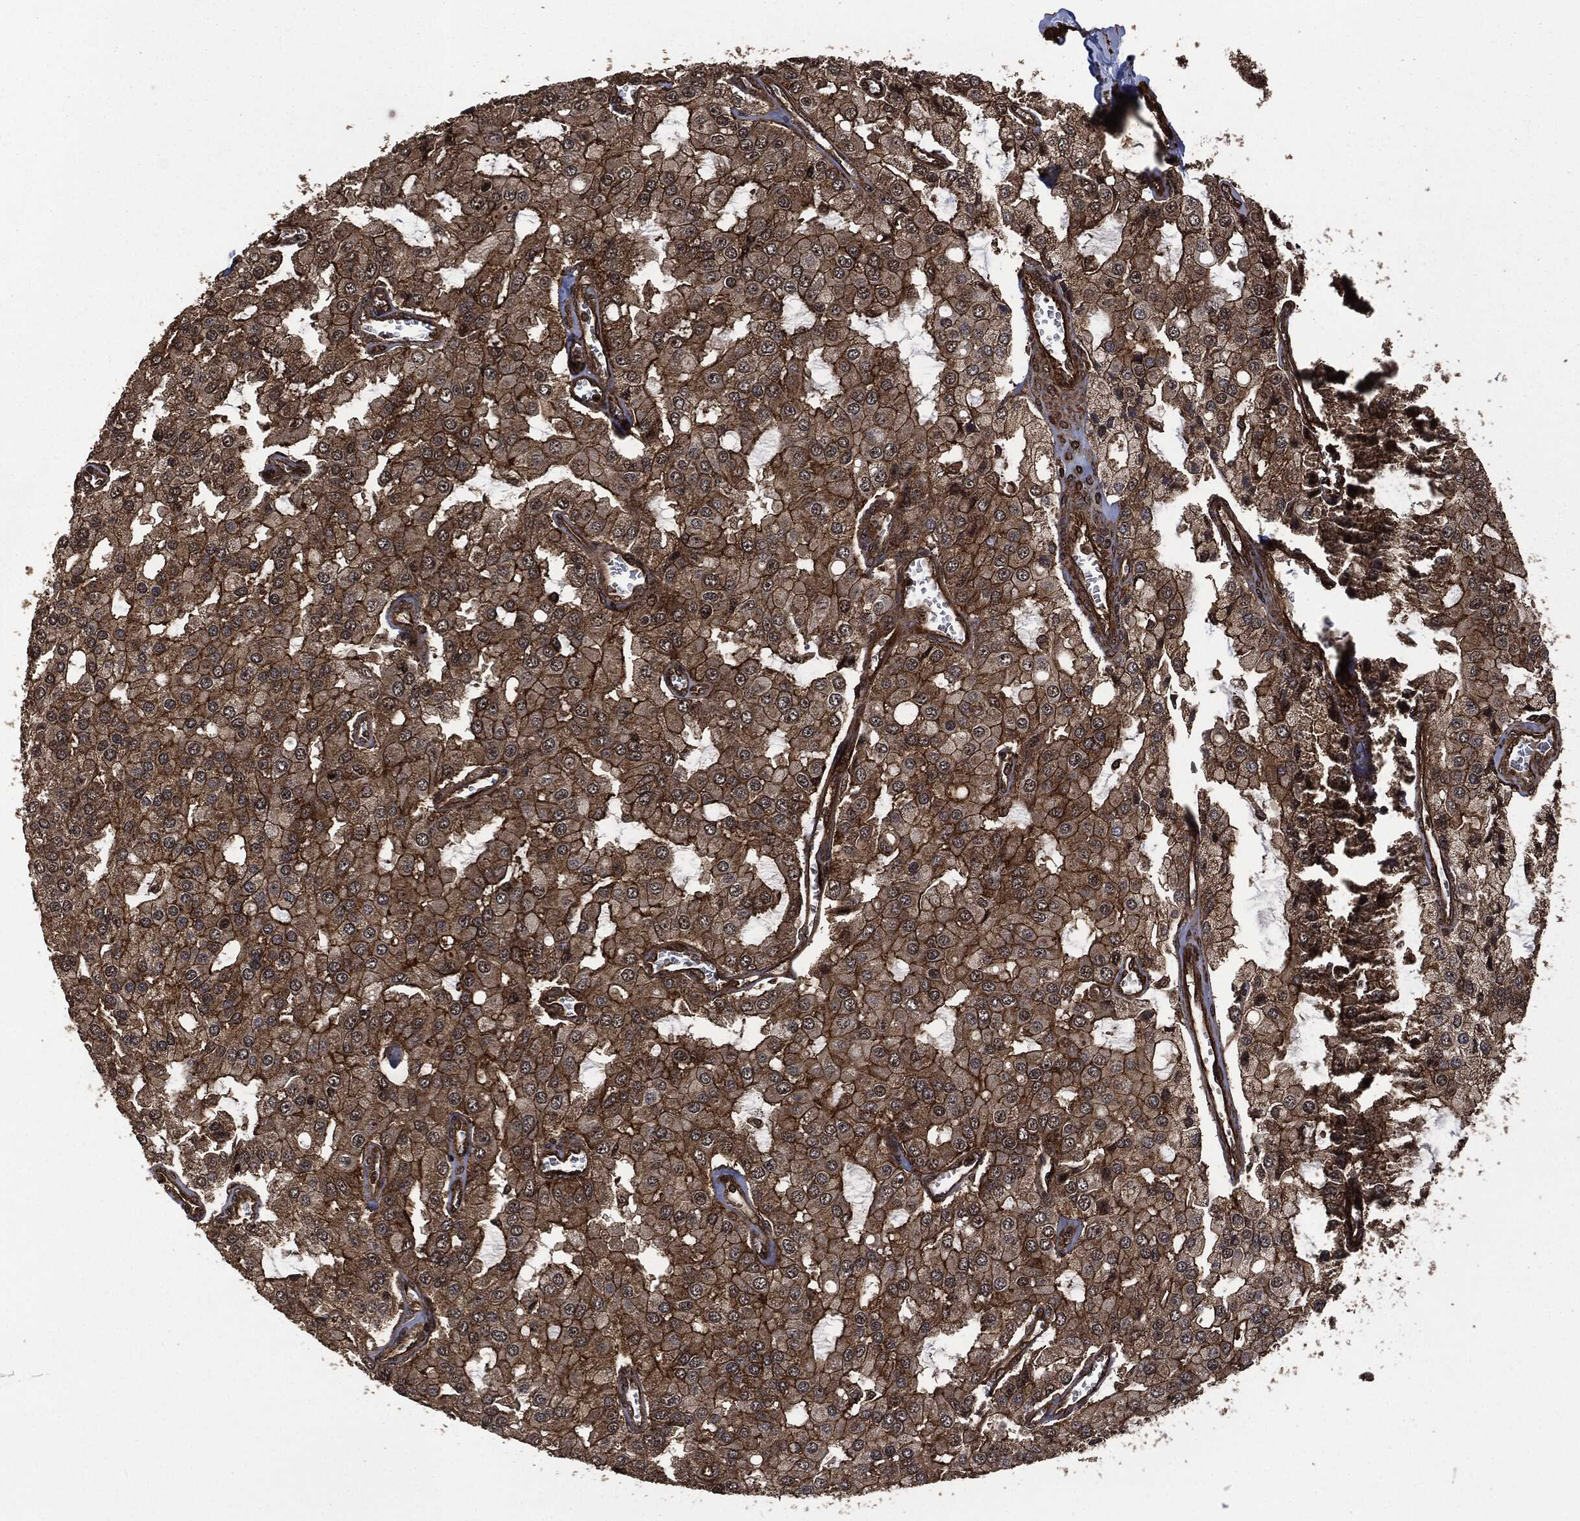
{"staining": {"intensity": "strong", "quantity": "25%-75%", "location": "cytoplasmic/membranous"}, "tissue": "prostate cancer", "cell_type": "Tumor cells", "image_type": "cancer", "snomed": [{"axis": "morphology", "description": "Adenocarcinoma, NOS"}, {"axis": "topography", "description": "Prostate and seminal vesicle, NOS"}, {"axis": "topography", "description": "Prostate"}], "caption": "Brown immunohistochemical staining in human adenocarcinoma (prostate) reveals strong cytoplasmic/membranous positivity in about 25%-75% of tumor cells. The protein is stained brown, and the nuclei are stained in blue (DAB IHC with brightfield microscopy, high magnification).", "gene": "HRAS", "patient": {"sex": "male", "age": 67}}